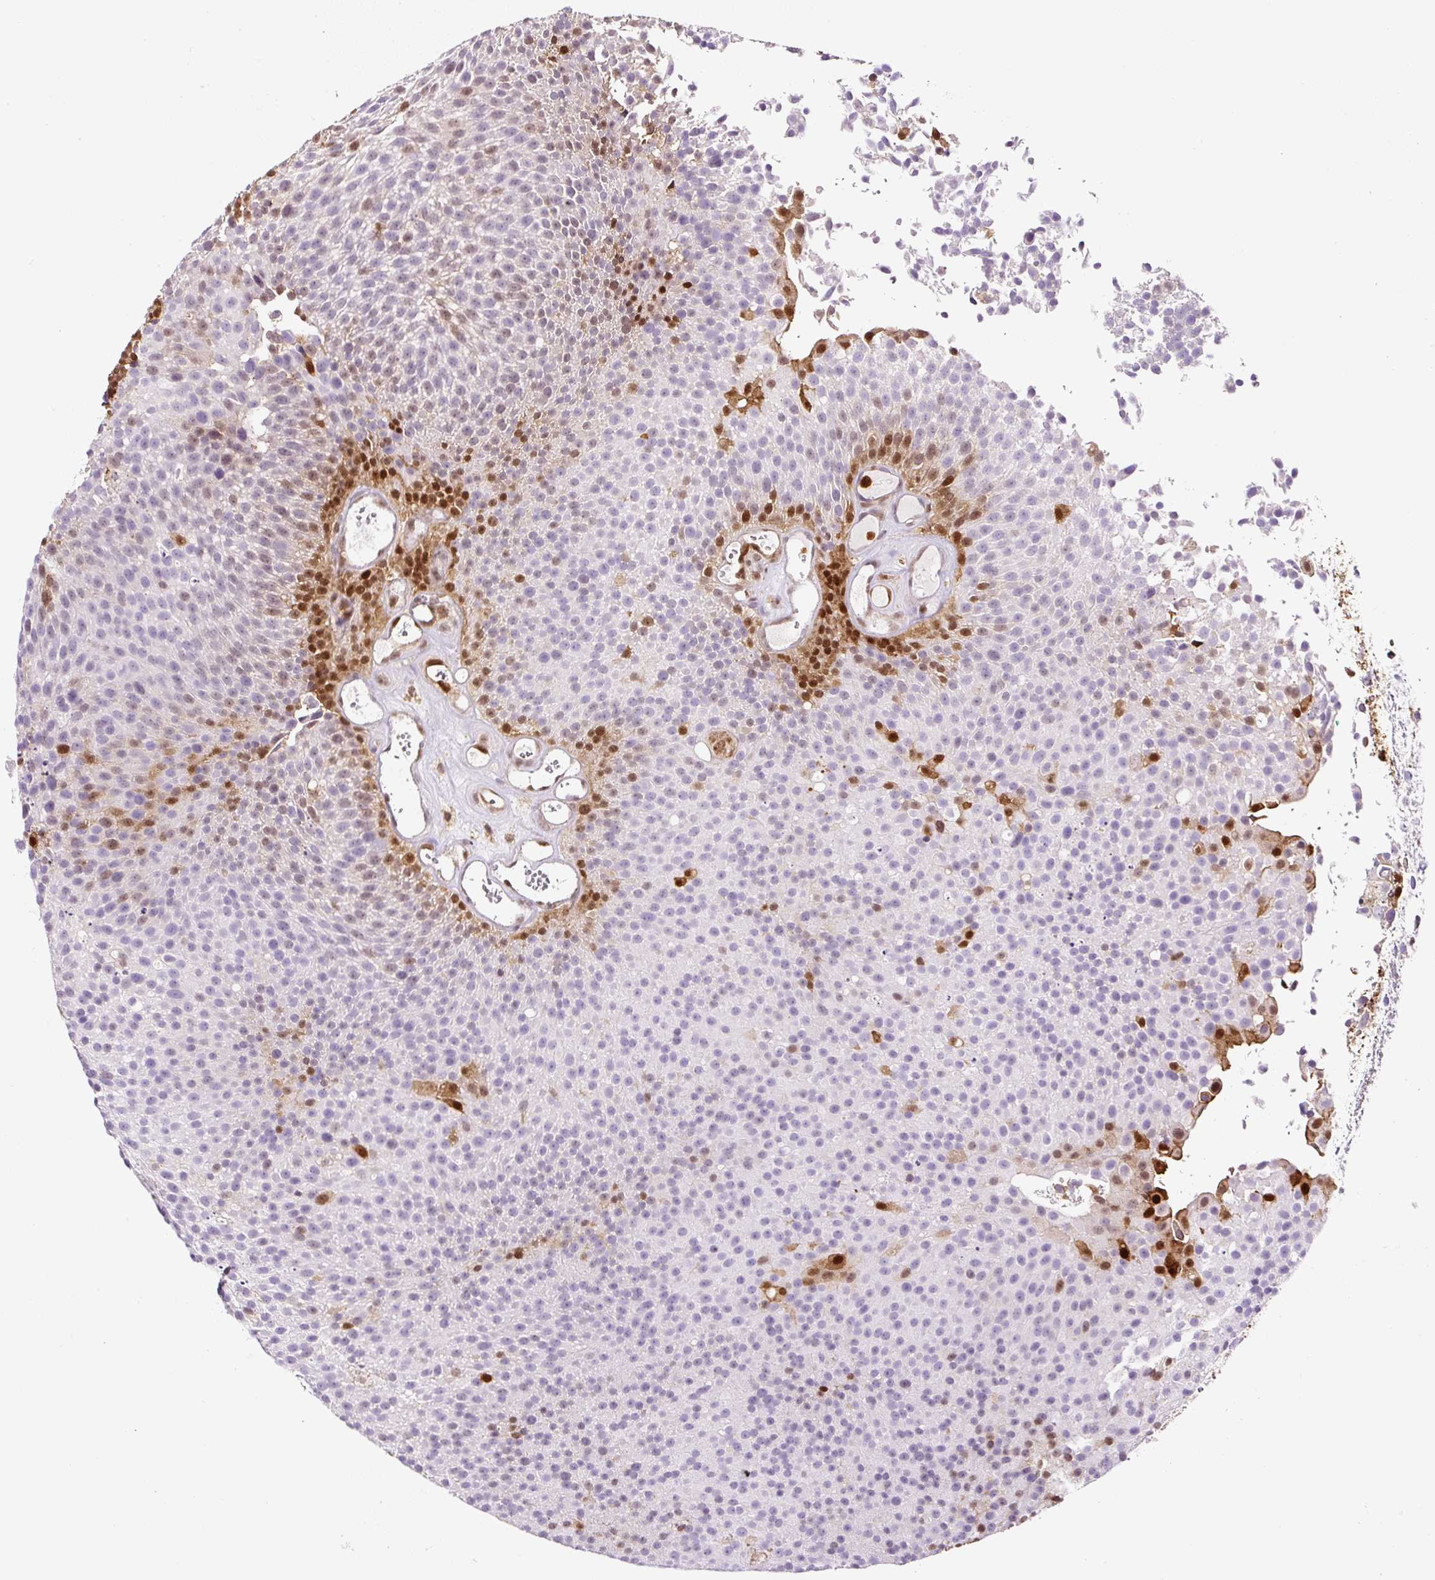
{"staining": {"intensity": "moderate", "quantity": "<25%", "location": "nuclear"}, "tissue": "urothelial cancer", "cell_type": "Tumor cells", "image_type": "cancer", "snomed": [{"axis": "morphology", "description": "Urothelial carcinoma, Low grade"}, {"axis": "topography", "description": "Urinary bladder"}], "caption": "Protein expression analysis of human urothelial cancer reveals moderate nuclear staining in approximately <25% of tumor cells. The protein of interest is stained brown, and the nuclei are stained in blue (DAB (3,3'-diaminobenzidine) IHC with brightfield microscopy, high magnification).", "gene": "ANXA1", "patient": {"sex": "female", "age": 79}}